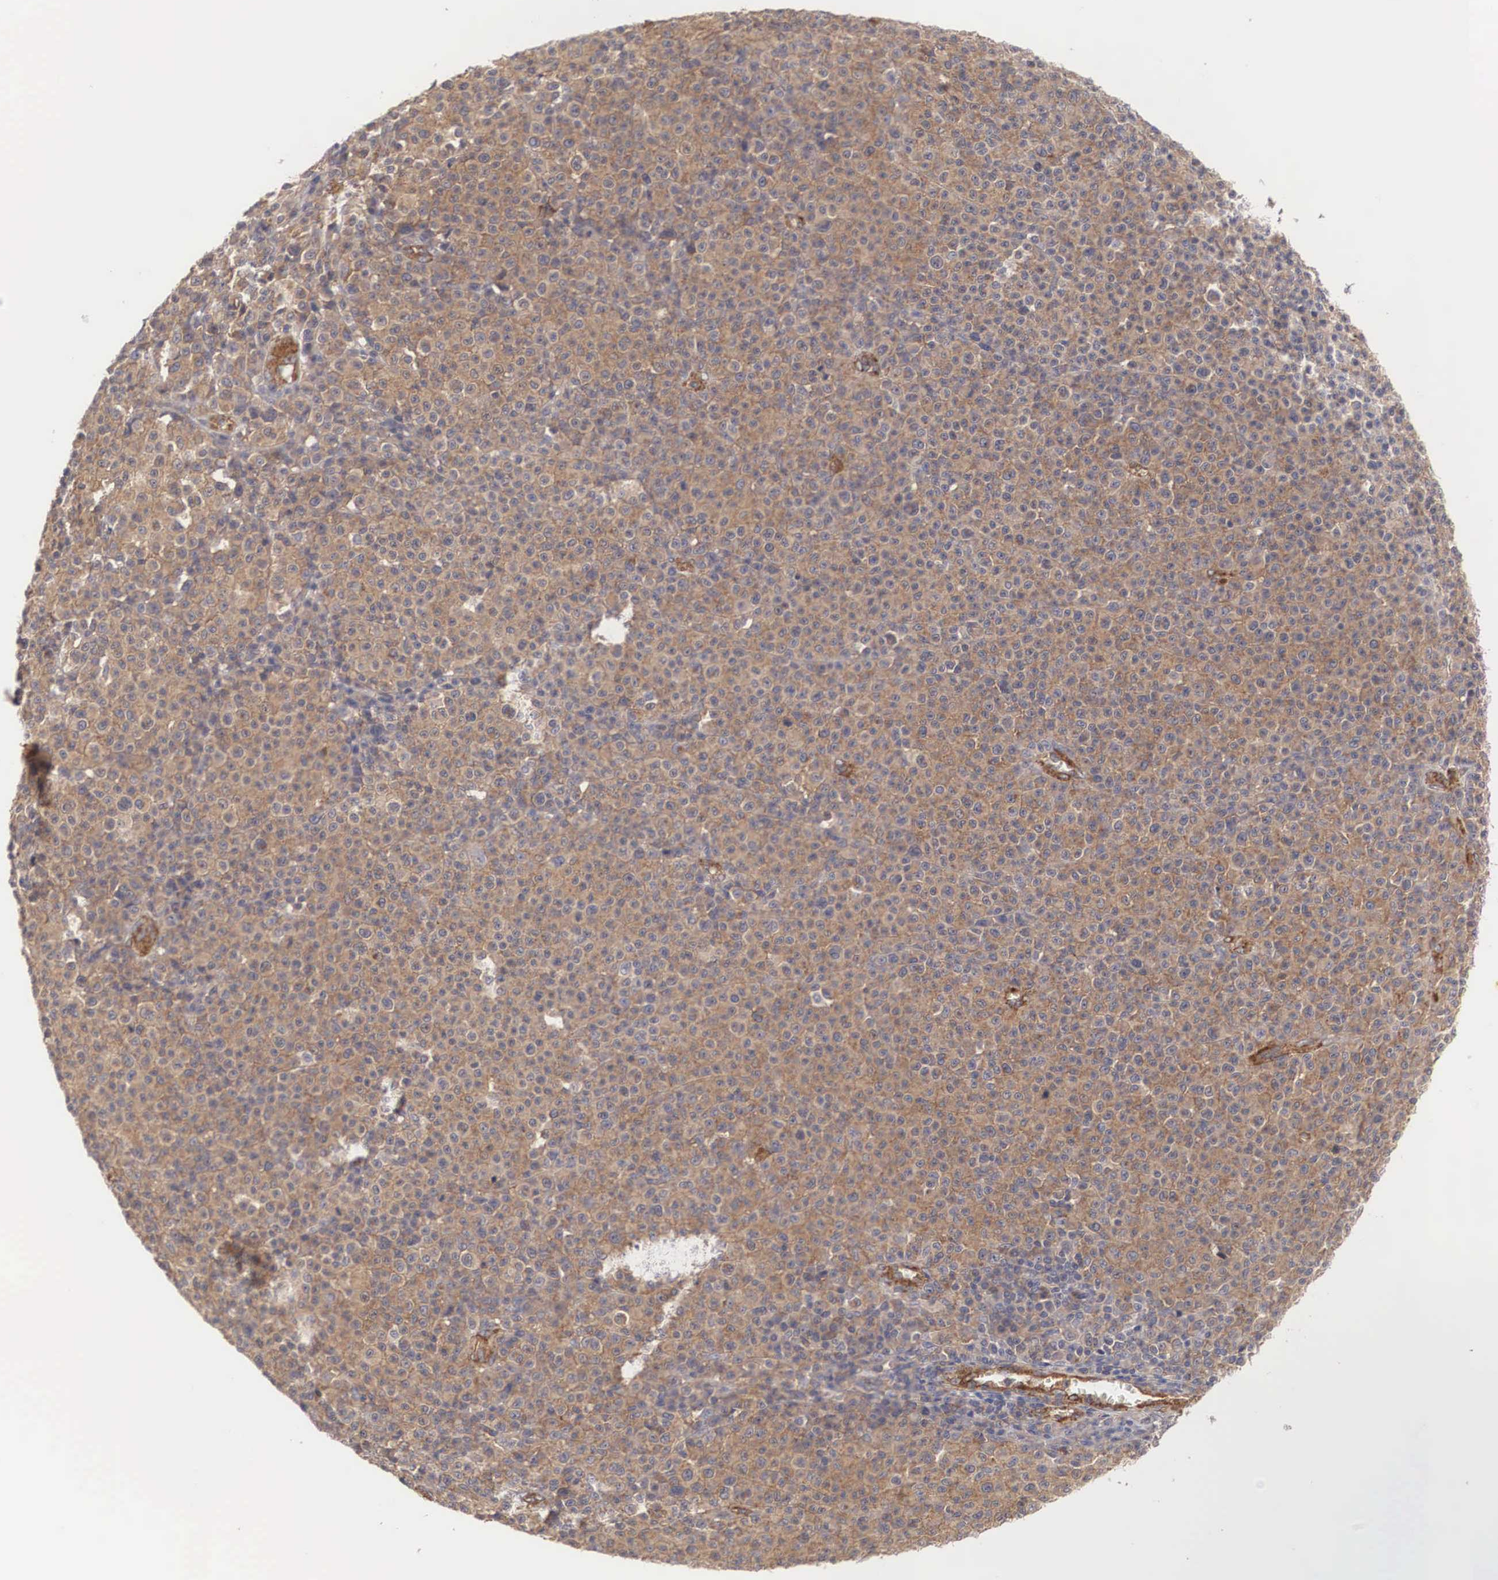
{"staining": {"intensity": "moderate", "quantity": ">75%", "location": "cytoplasmic/membranous"}, "tissue": "melanoma", "cell_type": "Tumor cells", "image_type": "cancer", "snomed": [{"axis": "morphology", "description": "Malignant melanoma, Metastatic site"}, {"axis": "topography", "description": "Skin"}], "caption": "Immunohistochemistry histopathology image of malignant melanoma (metastatic site) stained for a protein (brown), which reveals medium levels of moderate cytoplasmic/membranous expression in approximately >75% of tumor cells.", "gene": "ARMCX4", "patient": {"sex": "male", "age": 32}}